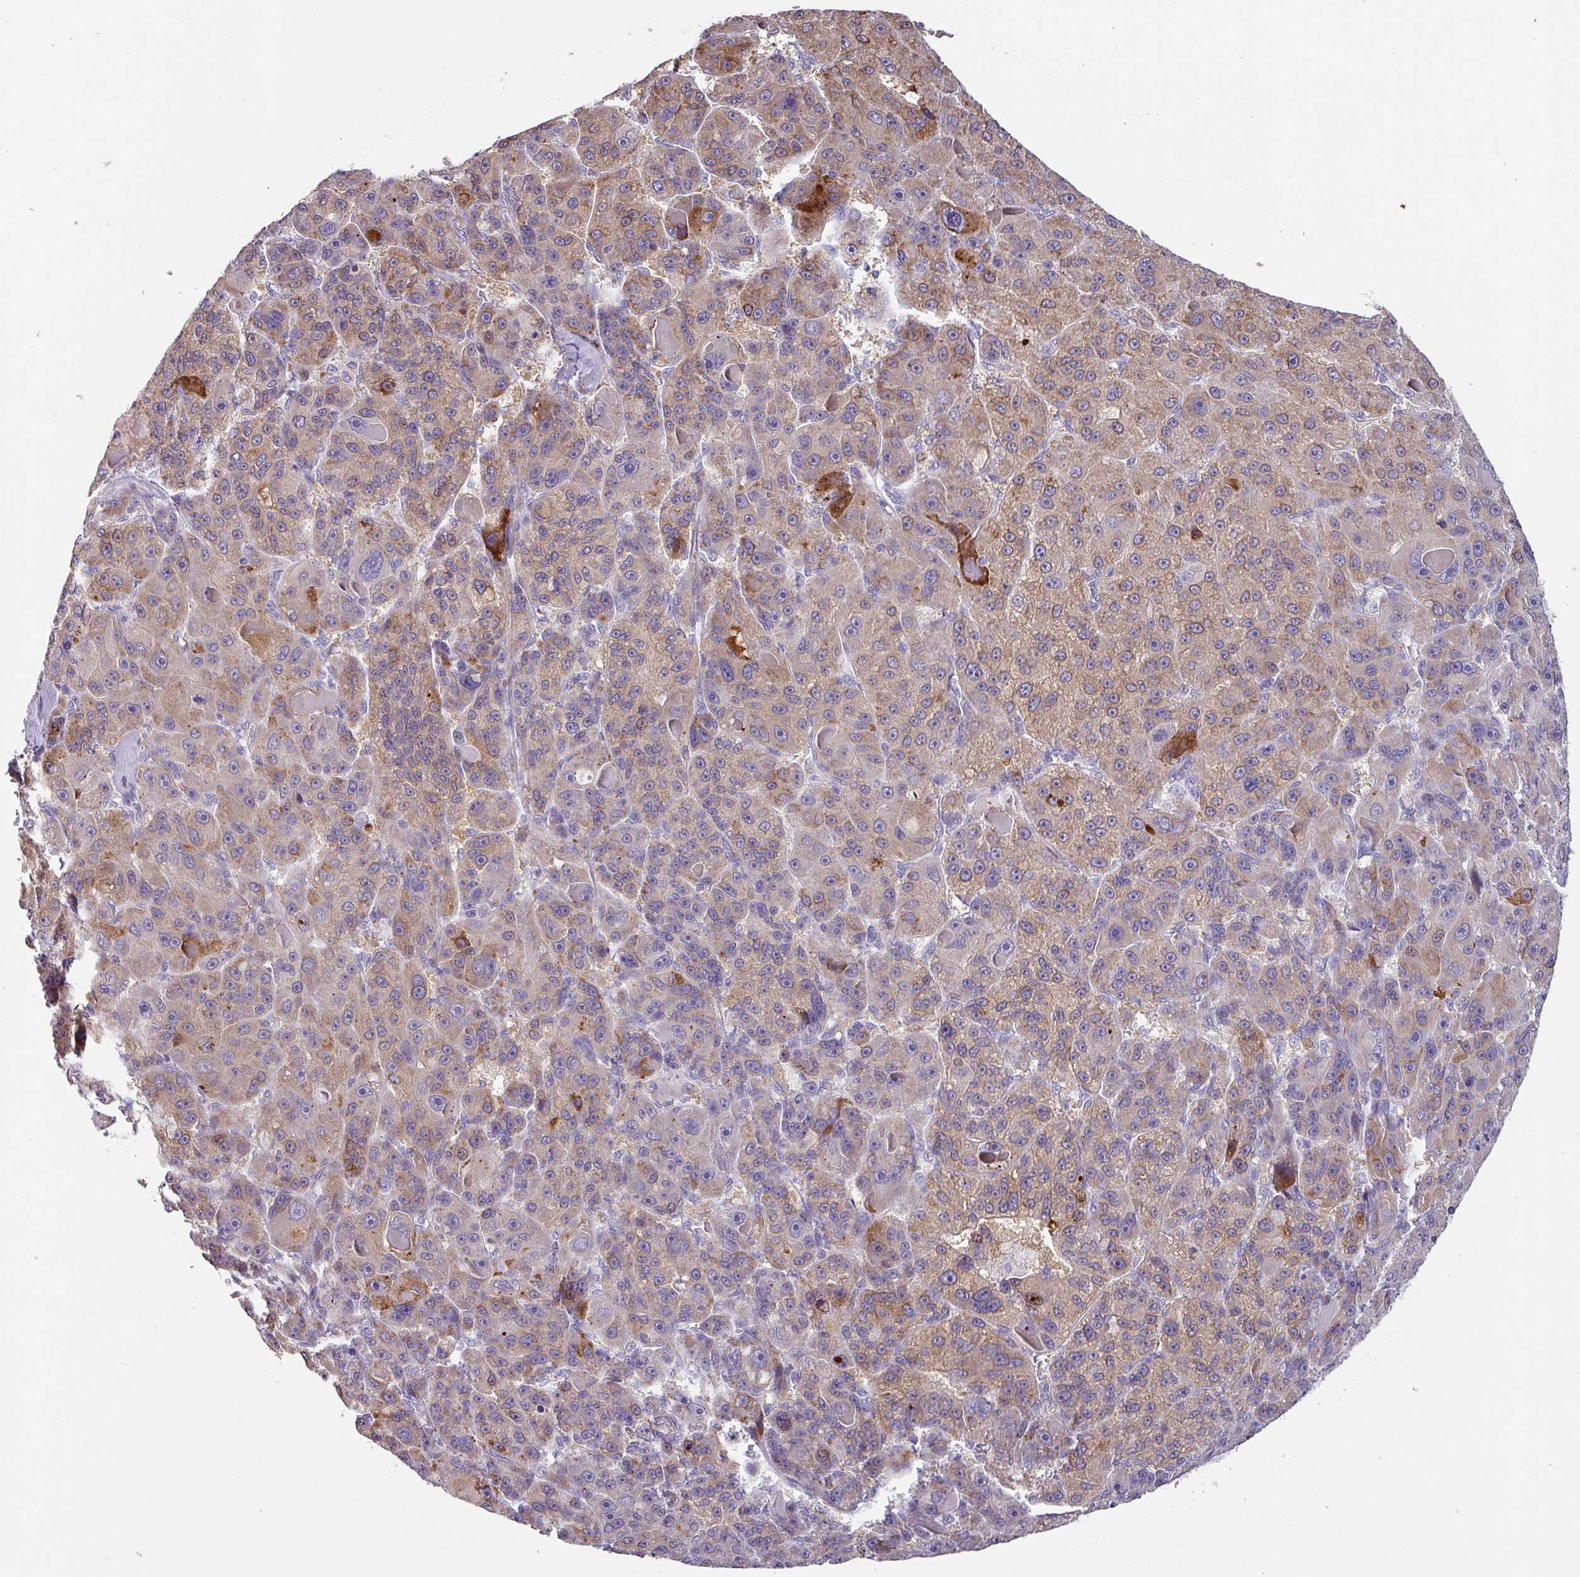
{"staining": {"intensity": "moderate", "quantity": "25%-75%", "location": "cytoplasmic/membranous"}, "tissue": "liver cancer", "cell_type": "Tumor cells", "image_type": "cancer", "snomed": [{"axis": "morphology", "description": "Carcinoma, Hepatocellular, NOS"}, {"axis": "topography", "description": "Liver"}], "caption": "IHC photomicrograph of neoplastic tissue: human liver cancer stained using immunohistochemistry reveals medium levels of moderate protein expression localized specifically in the cytoplasmic/membranous of tumor cells, appearing as a cytoplasmic/membranous brown color.", "gene": "KLHL3", "patient": {"sex": "male", "age": 76}}